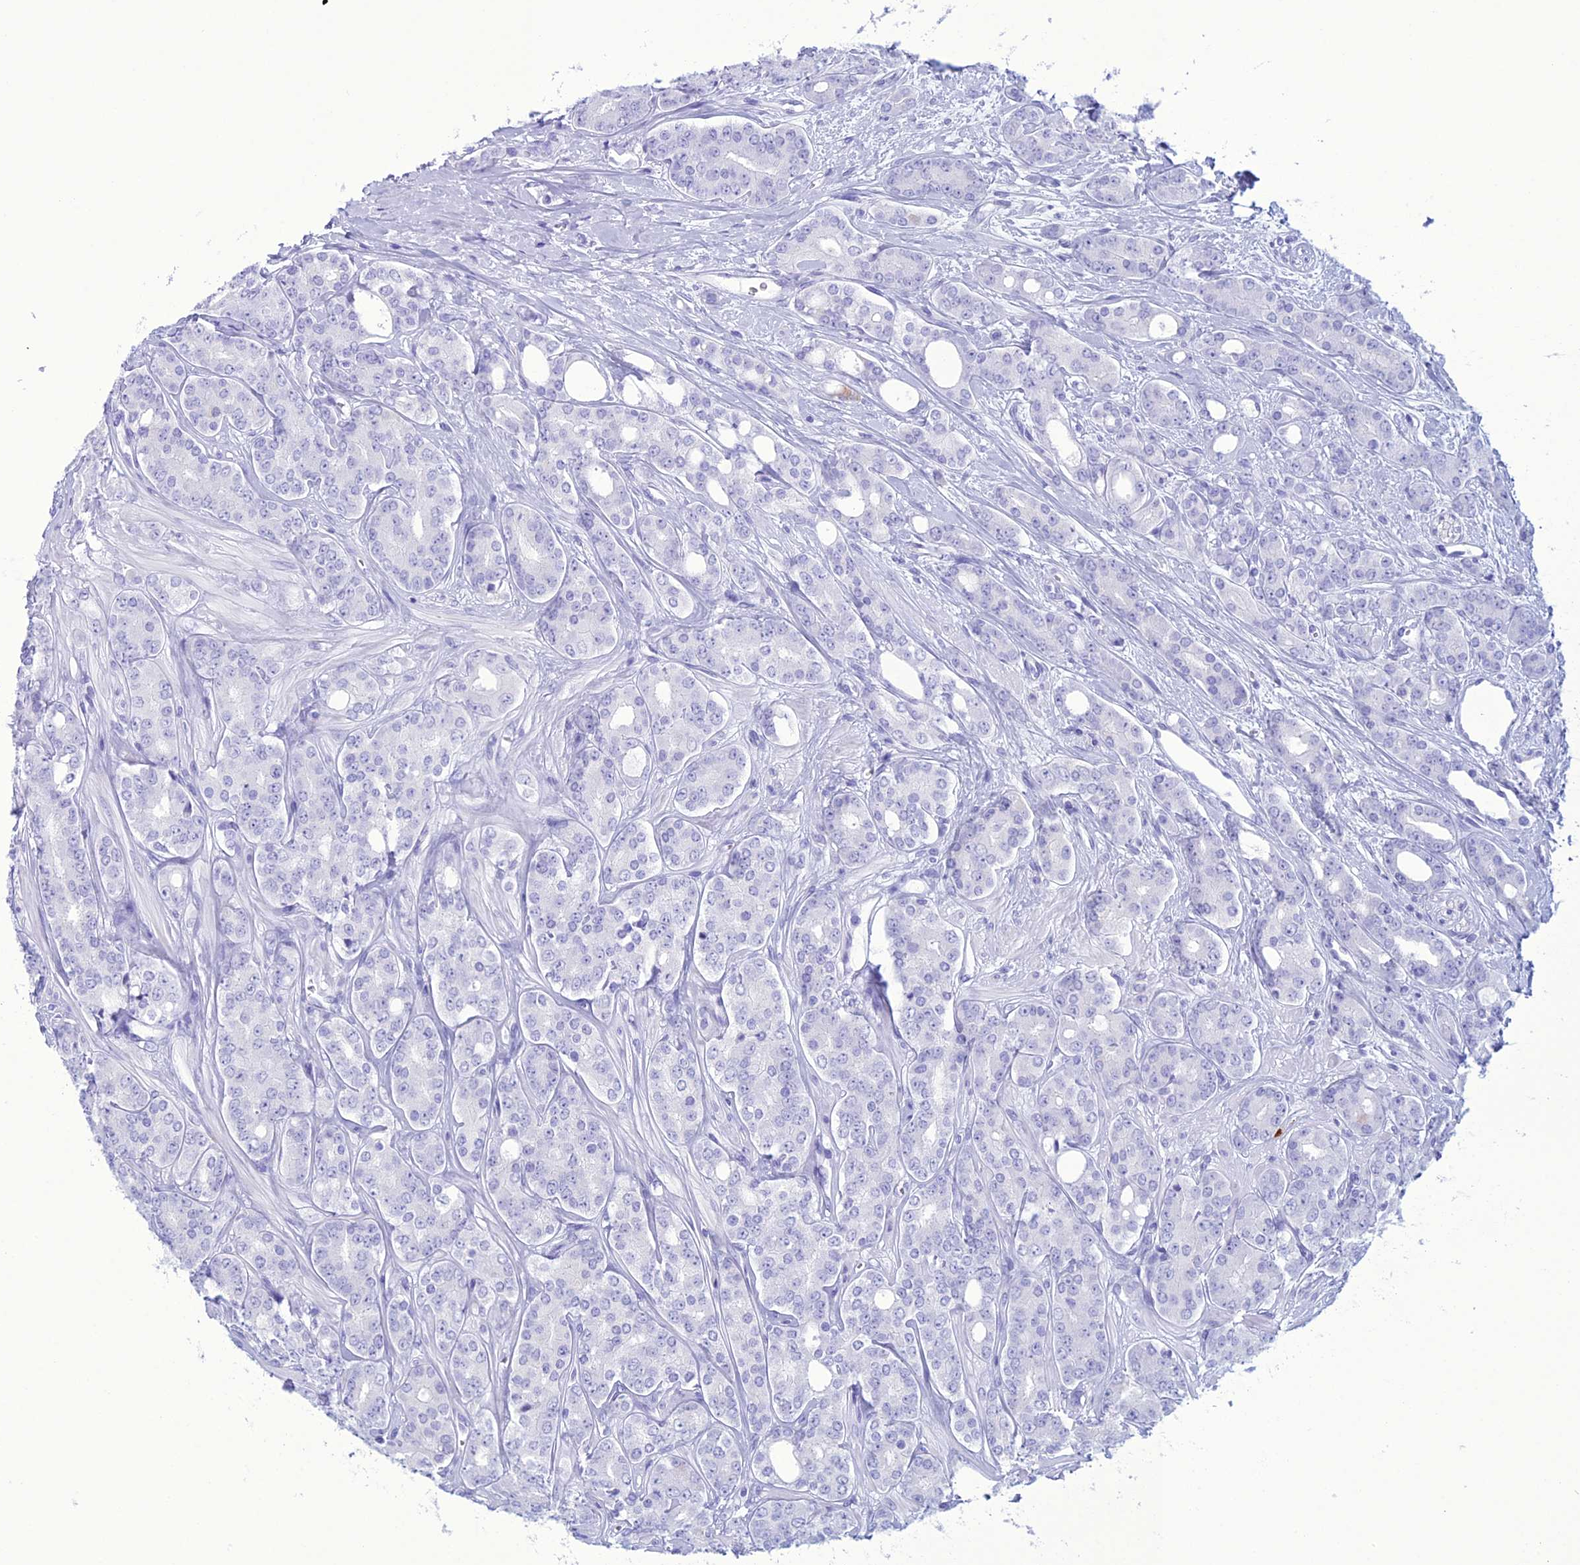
{"staining": {"intensity": "negative", "quantity": "none", "location": "none"}, "tissue": "prostate cancer", "cell_type": "Tumor cells", "image_type": "cancer", "snomed": [{"axis": "morphology", "description": "Adenocarcinoma, High grade"}, {"axis": "topography", "description": "Prostate"}], "caption": "High magnification brightfield microscopy of prostate cancer (adenocarcinoma (high-grade)) stained with DAB (3,3'-diaminobenzidine) (brown) and counterstained with hematoxylin (blue): tumor cells show no significant expression.", "gene": "MZB1", "patient": {"sex": "male", "age": 62}}